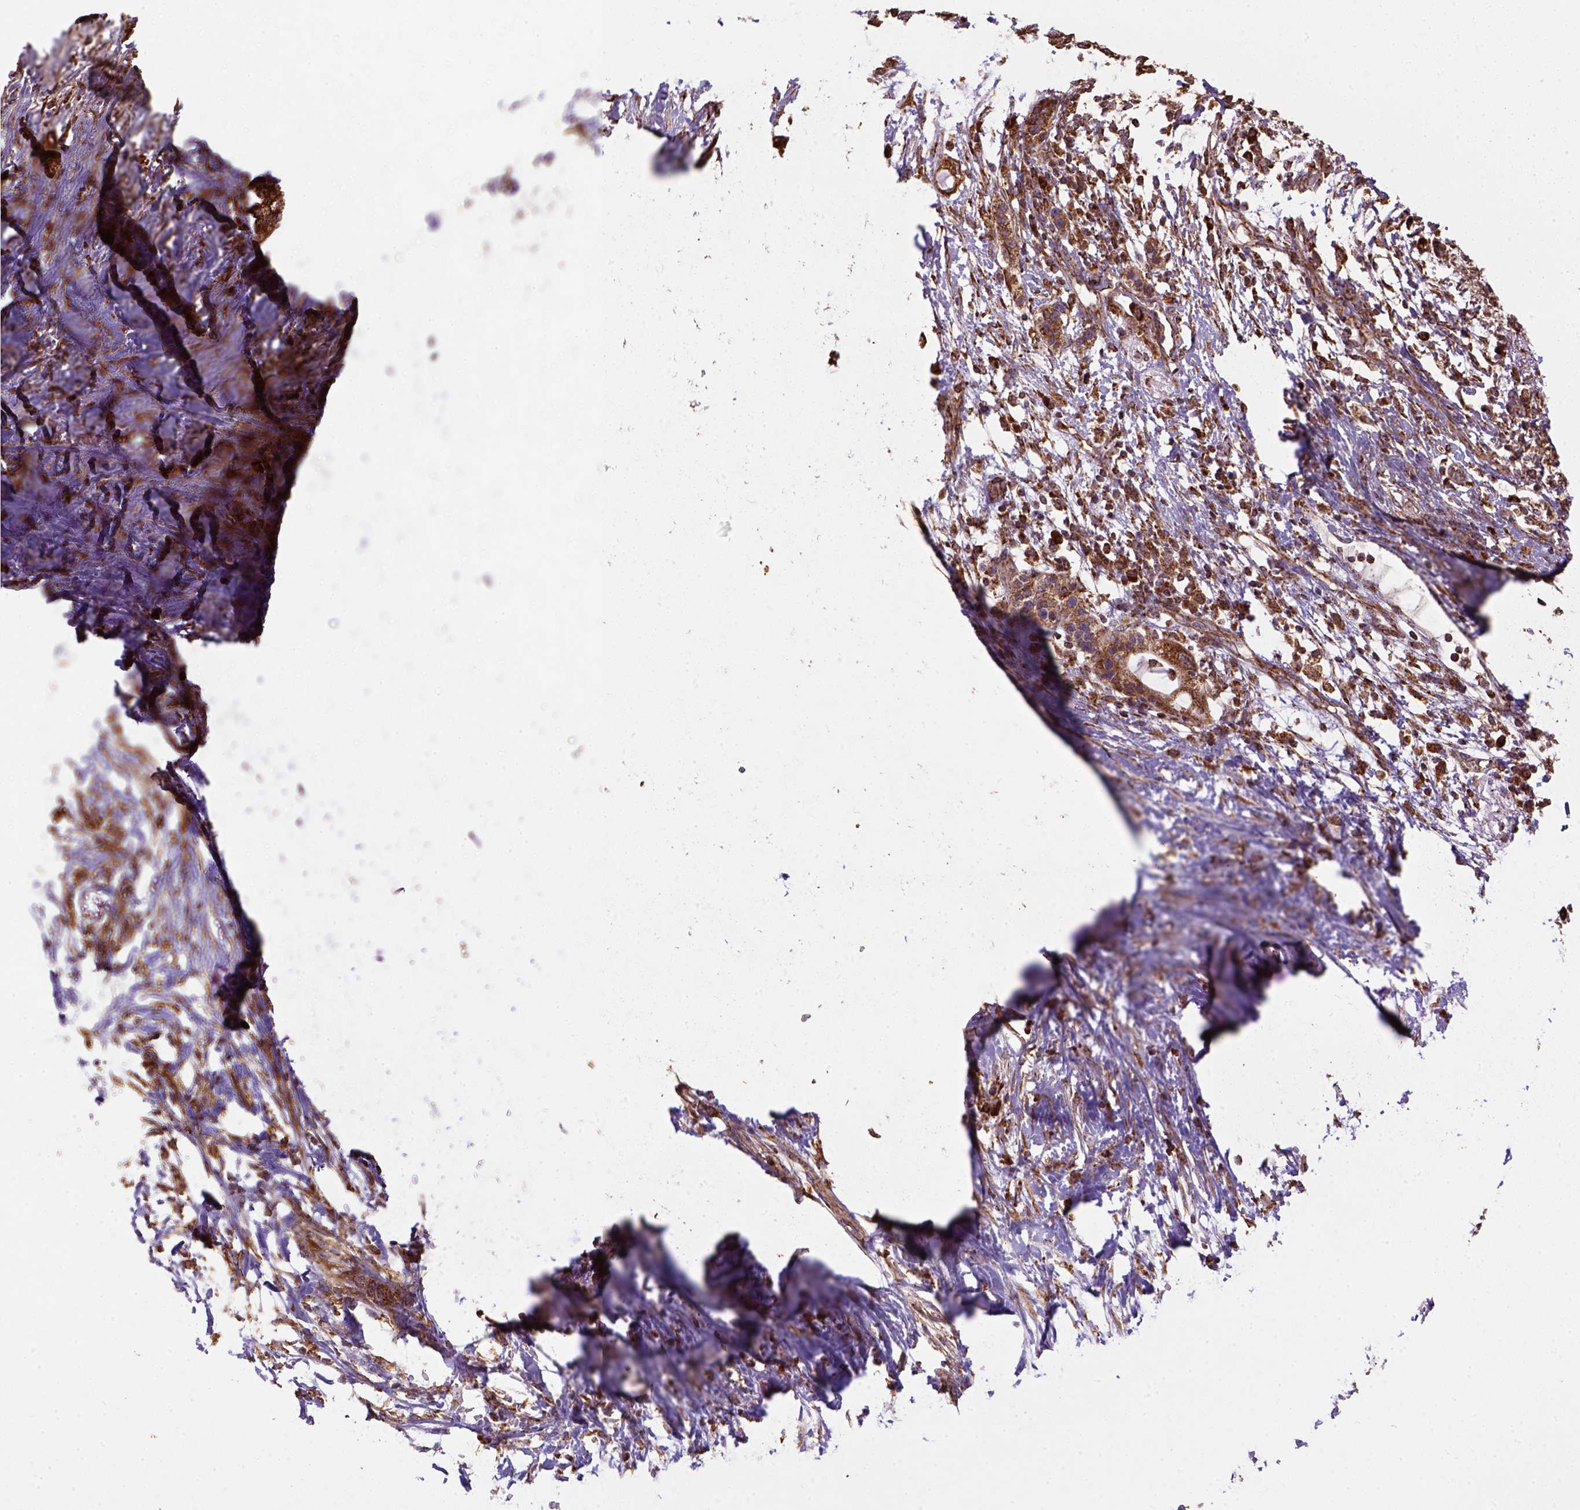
{"staining": {"intensity": "strong", "quantity": ">75%", "location": "cytoplasmic/membranous"}, "tissue": "pancreatic cancer", "cell_type": "Tumor cells", "image_type": "cancer", "snomed": [{"axis": "morphology", "description": "Adenocarcinoma, NOS"}, {"axis": "topography", "description": "Pancreas"}], "caption": "Tumor cells demonstrate high levels of strong cytoplasmic/membranous positivity in approximately >75% of cells in pancreatic cancer (adenocarcinoma). The staining was performed using DAB (3,3'-diaminobenzidine) to visualize the protein expression in brown, while the nuclei were stained in blue with hematoxylin (Magnification: 20x).", "gene": "MAPK8IP3", "patient": {"sex": "female", "age": 72}}